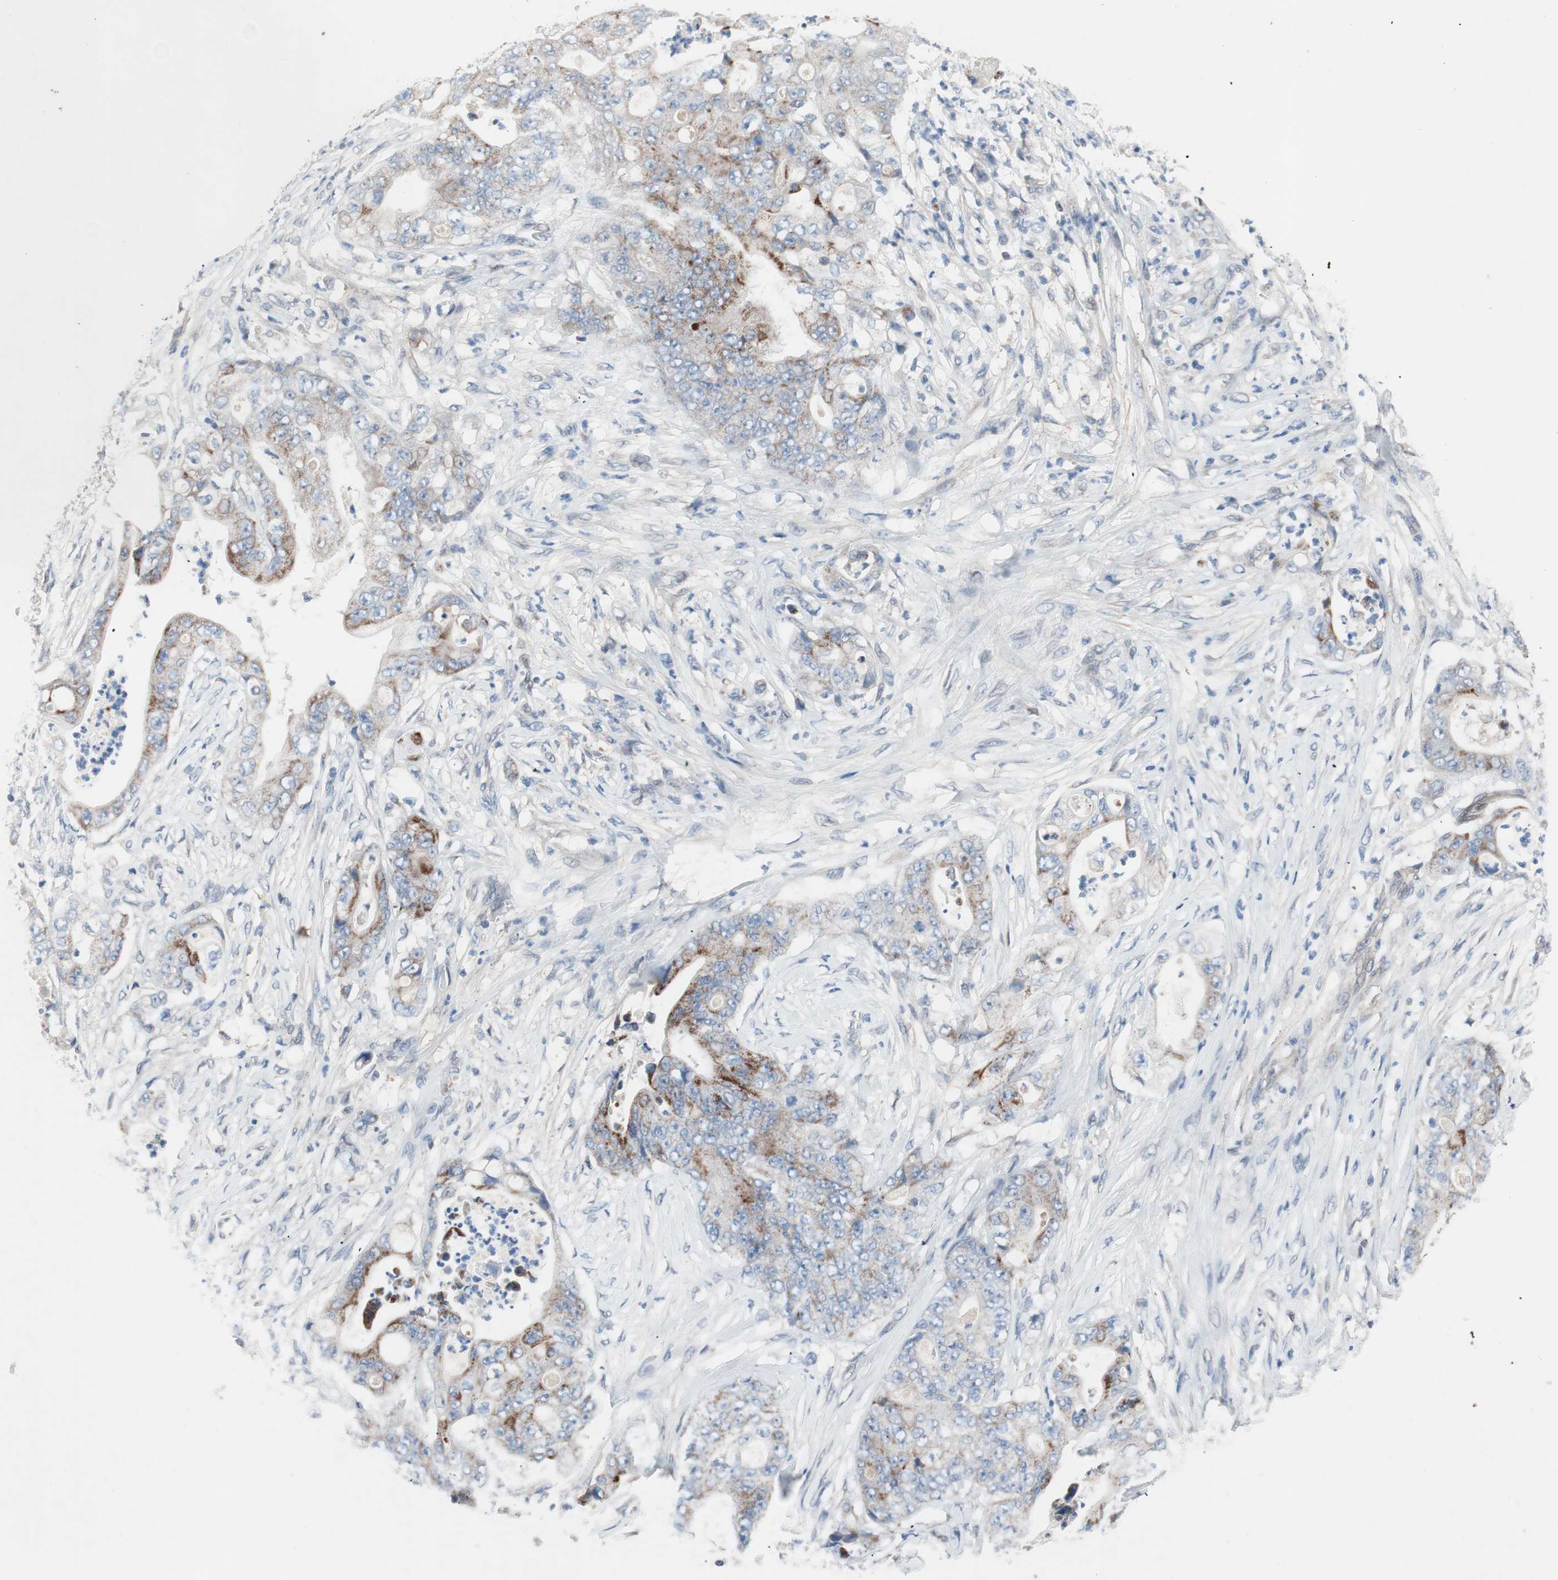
{"staining": {"intensity": "weak", "quantity": "25%-75%", "location": "cytoplasmic/membranous"}, "tissue": "stomach cancer", "cell_type": "Tumor cells", "image_type": "cancer", "snomed": [{"axis": "morphology", "description": "Adenocarcinoma, NOS"}, {"axis": "topography", "description": "Stomach"}], "caption": "Weak cytoplasmic/membranous staining for a protein is seen in approximately 25%-75% of tumor cells of stomach cancer using immunohistochemistry (IHC).", "gene": "ARNT2", "patient": {"sex": "female", "age": 73}}